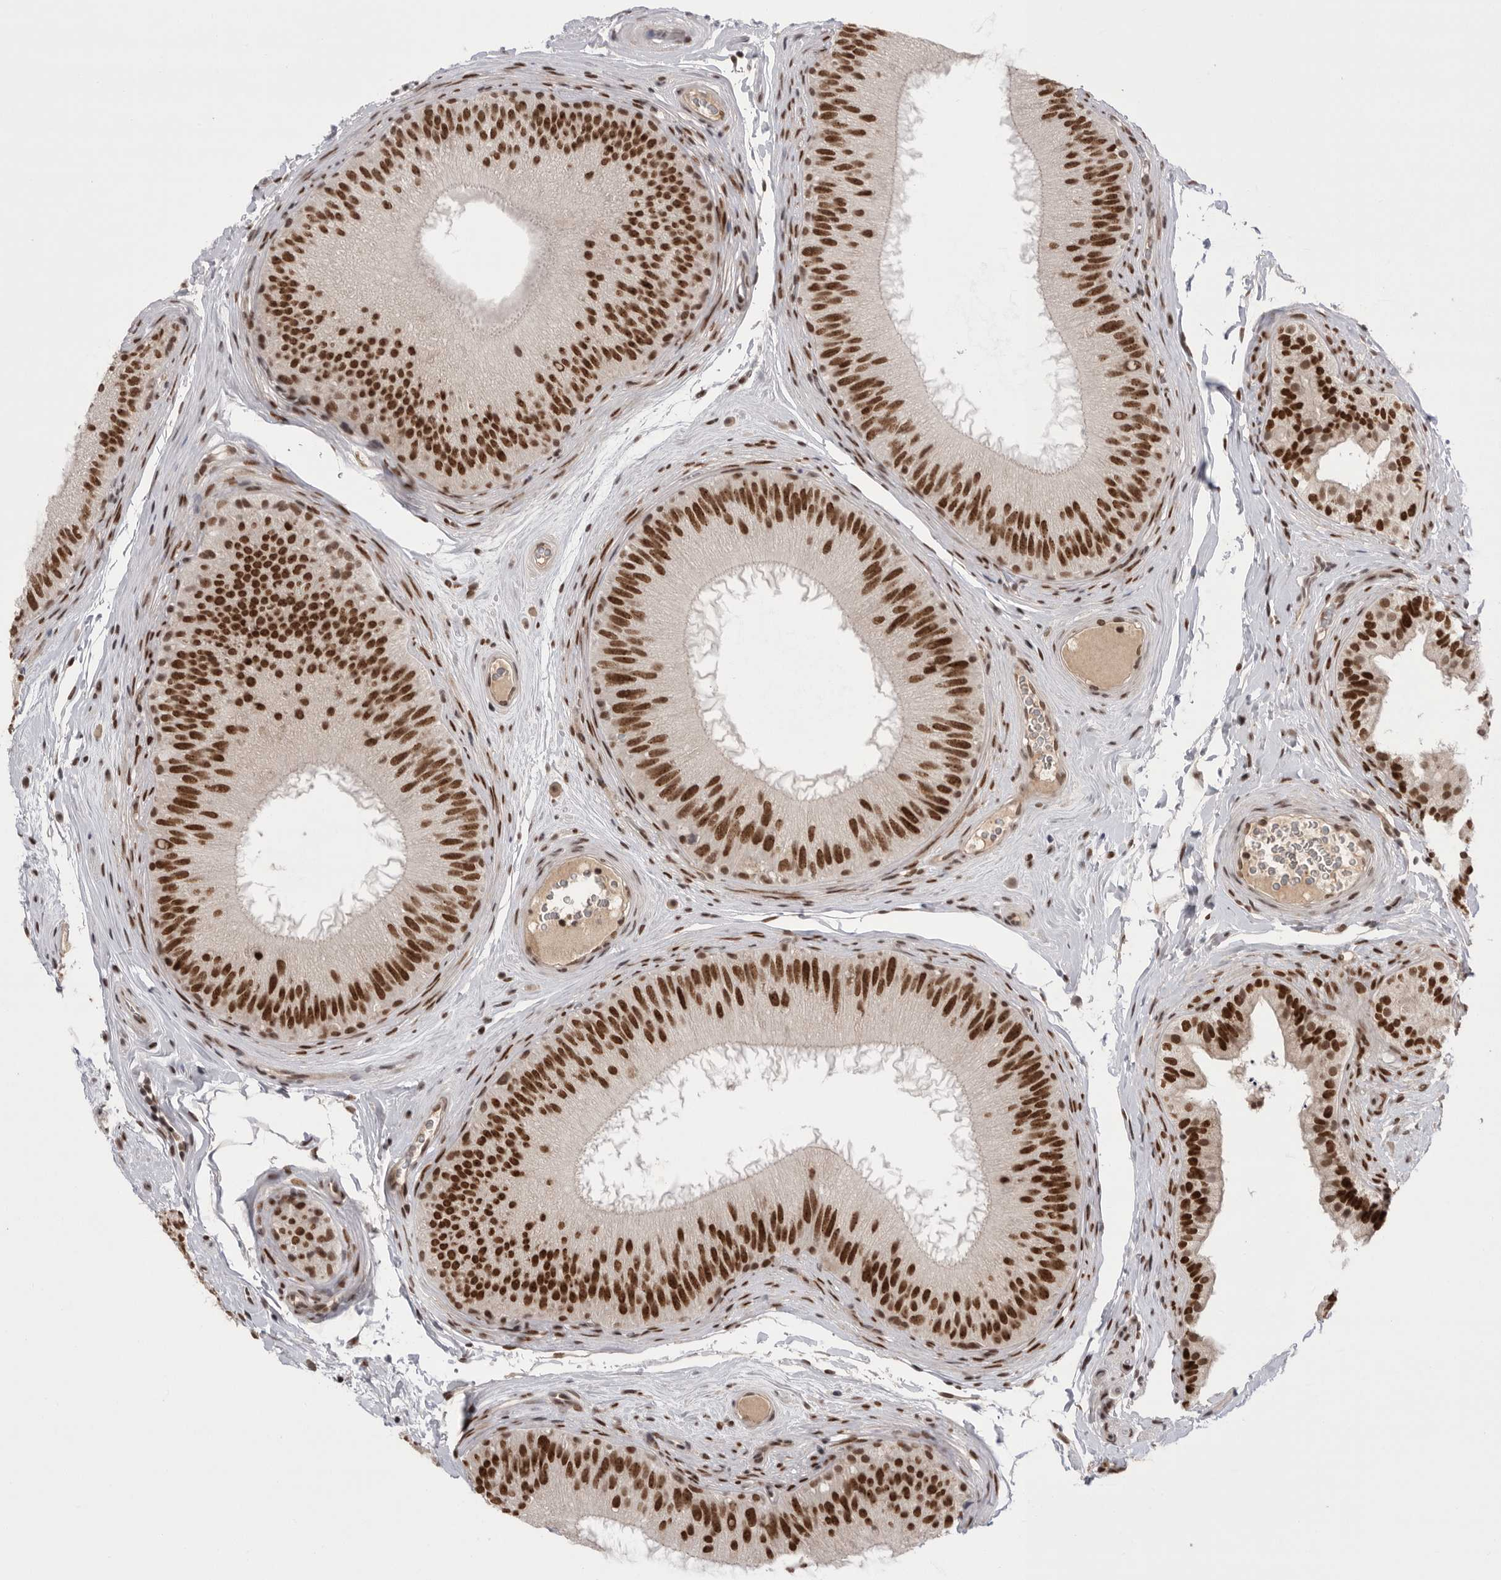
{"staining": {"intensity": "strong", "quantity": ">75%", "location": "nuclear"}, "tissue": "epididymis", "cell_type": "Glandular cells", "image_type": "normal", "snomed": [{"axis": "morphology", "description": "Normal tissue, NOS"}, {"axis": "topography", "description": "Epididymis"}], "caption": "The micrograph shows staining of benign epididymis, revealing strong nuclear protein positivity (brown color) within glandular cells. (DAB IHC, brown staining for protein, blue staining for nuclei).", "gene": "POU5F1", "patient": {"sex": "male", "age": 45}}